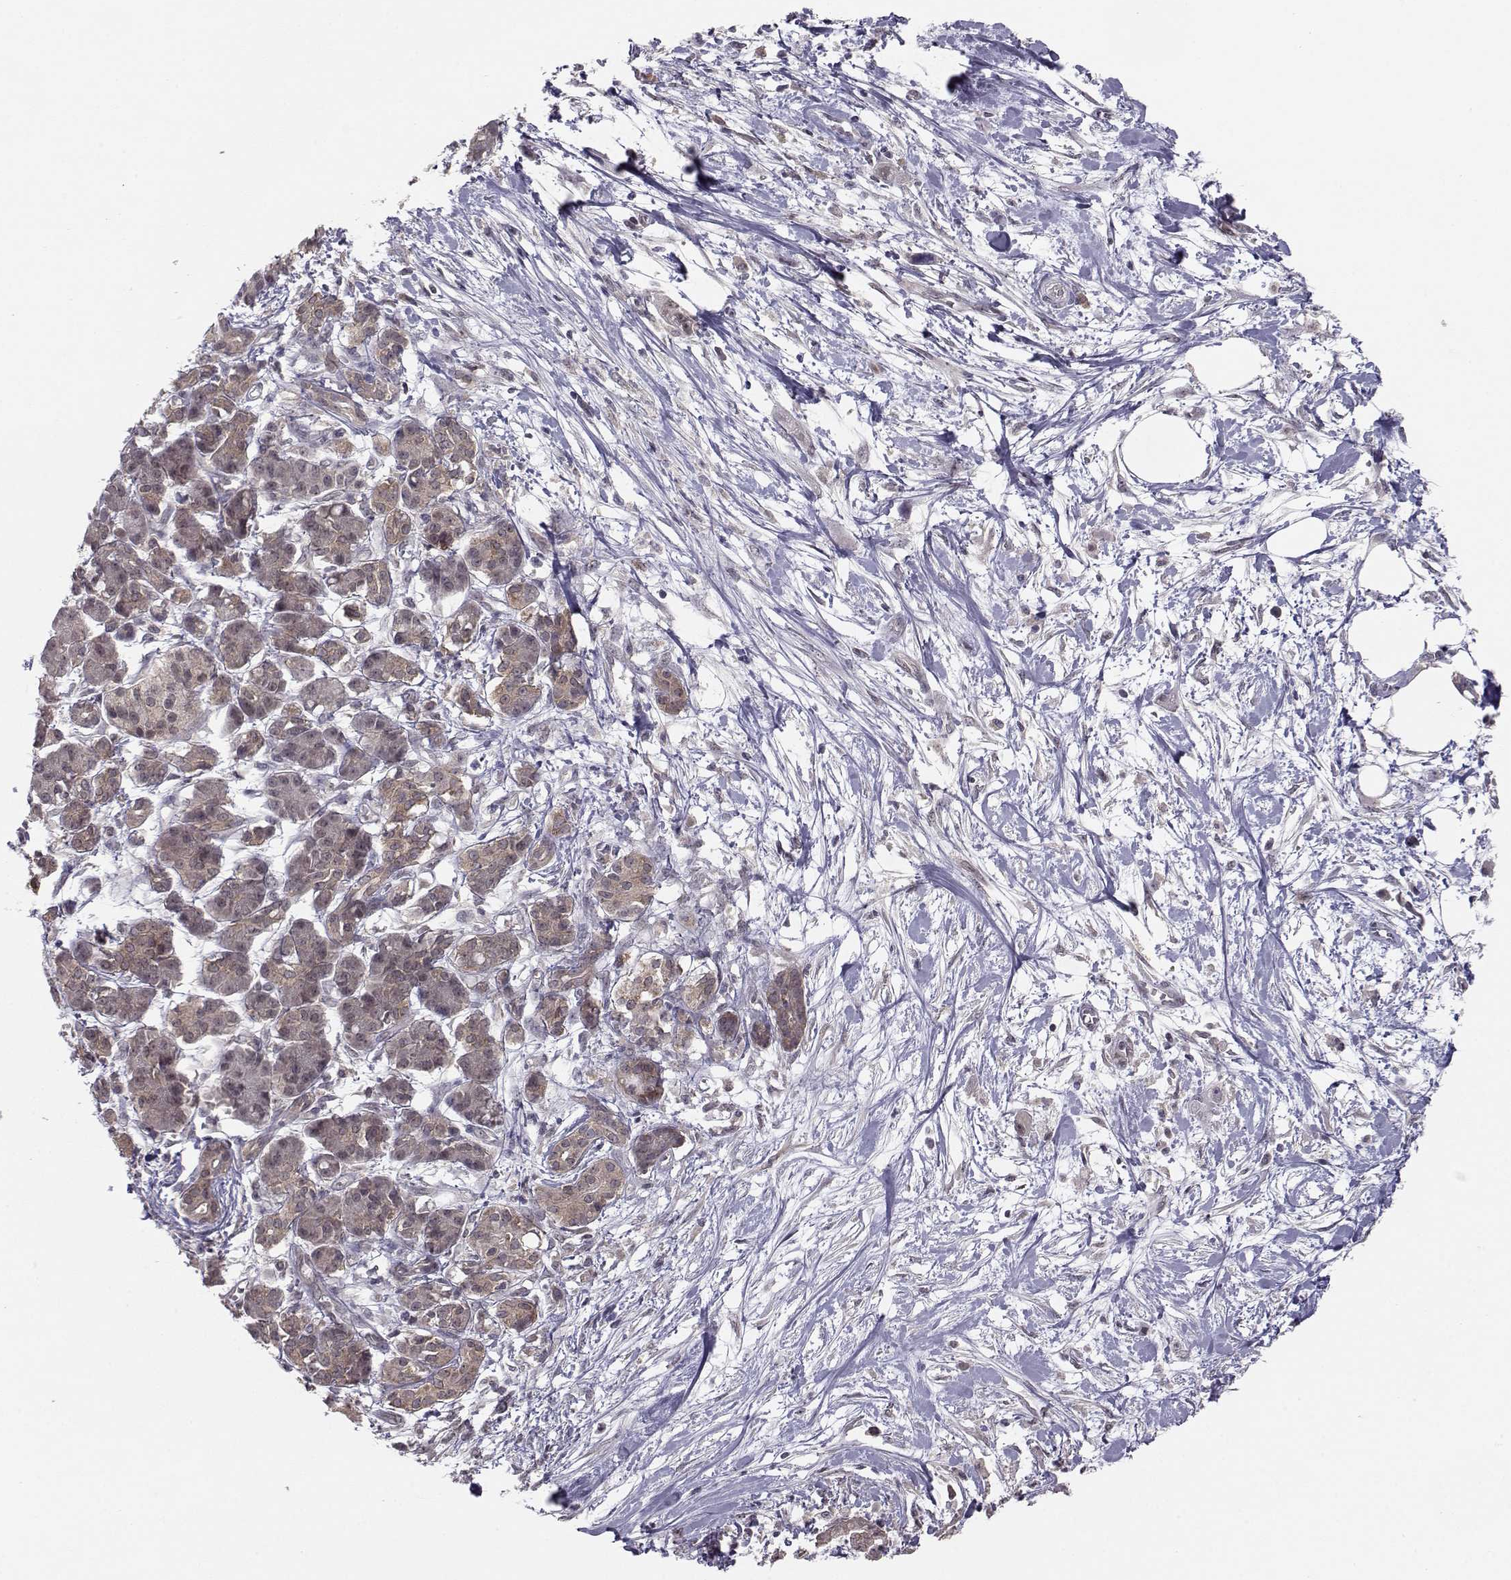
{"staining": {"intensity": "weak", "quantity": "25%-75%", "location": "cytoplasmic/membranous"}, "tissue": "pancreatic cancer", "cell_type": "Tumor cells", "image_type": "cancer", "snomed": [{"axis": "morphology", "description": "Normal tissue, NOS"}, {"axis": "morphology", "description": "Adenocarcinoma, NOS"}, {"axis": "topography", "description": "Lymph node"}, {"axis": "topography", "description": "Pancreas"}], "caption": "Immunohistochemistry (IHC) of pancreatic adenocarcinoma shows low levels of weak cytoplasmic/membranous positivity in approximately 25%-75% of tumor cells.", "gene": "KIF13B", "patient": {"sex": "female", "age": 58}}